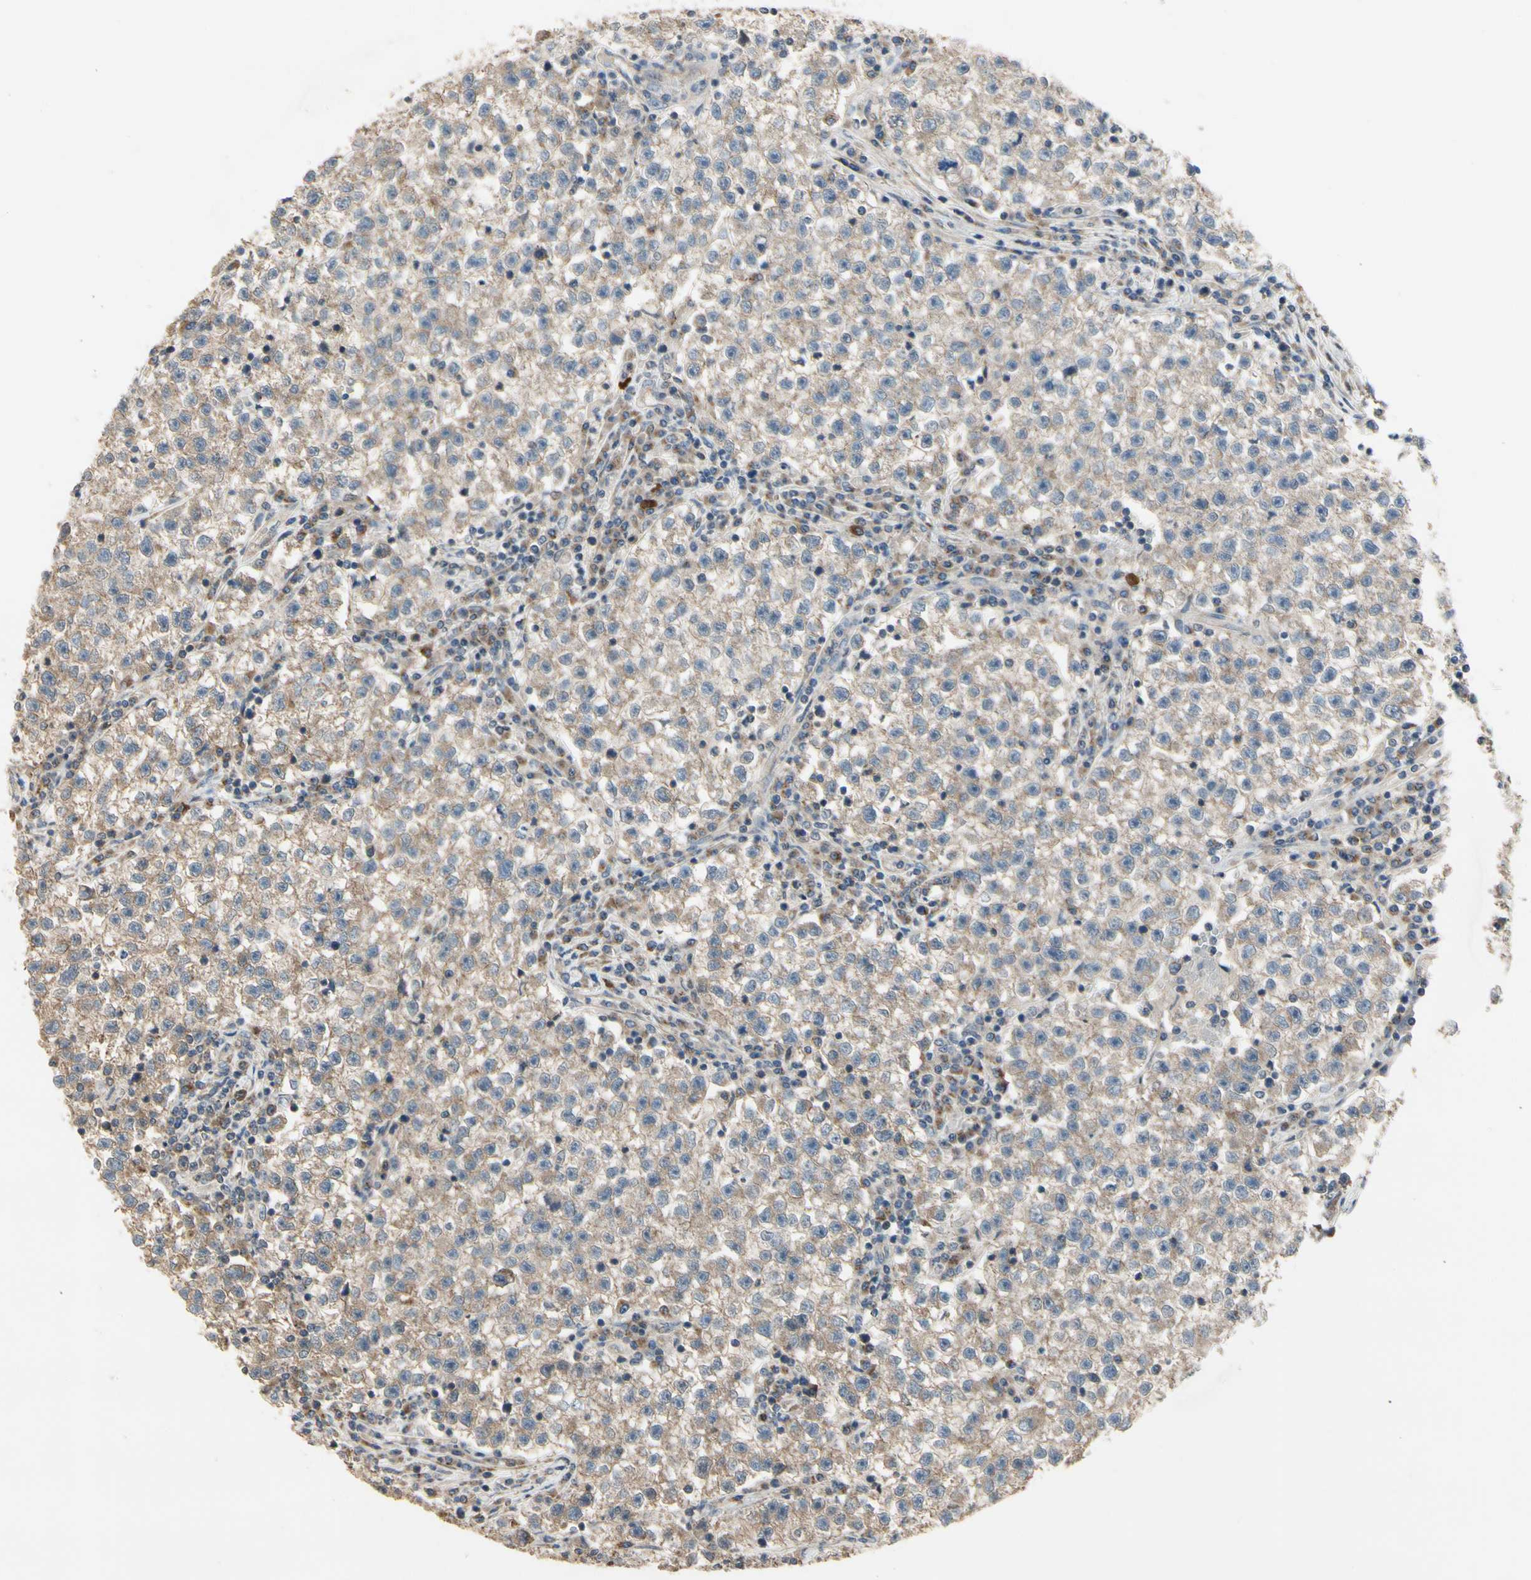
{"staining": {"intensity": "weak", "quantity": "25%-75%", "location": "cytoplasmic/membranous"}, "tissue": "testis cancer", "cell_type": "Tumor cells", "image_type": "cancer", "snomed": [{"axis": "morphology", "description": "Seminoma, NOS"}, {"axis": "topography", "description": "Testis"}], "caption": "There is low levels of weak cytoplasmic/membranous expression in tumor cells of testis cancer (seminoma), as demonstrated by immunohistochemical staining (brown color).", "gene": "CGREF1", "patient": {"sex": "male", "age": 22}}